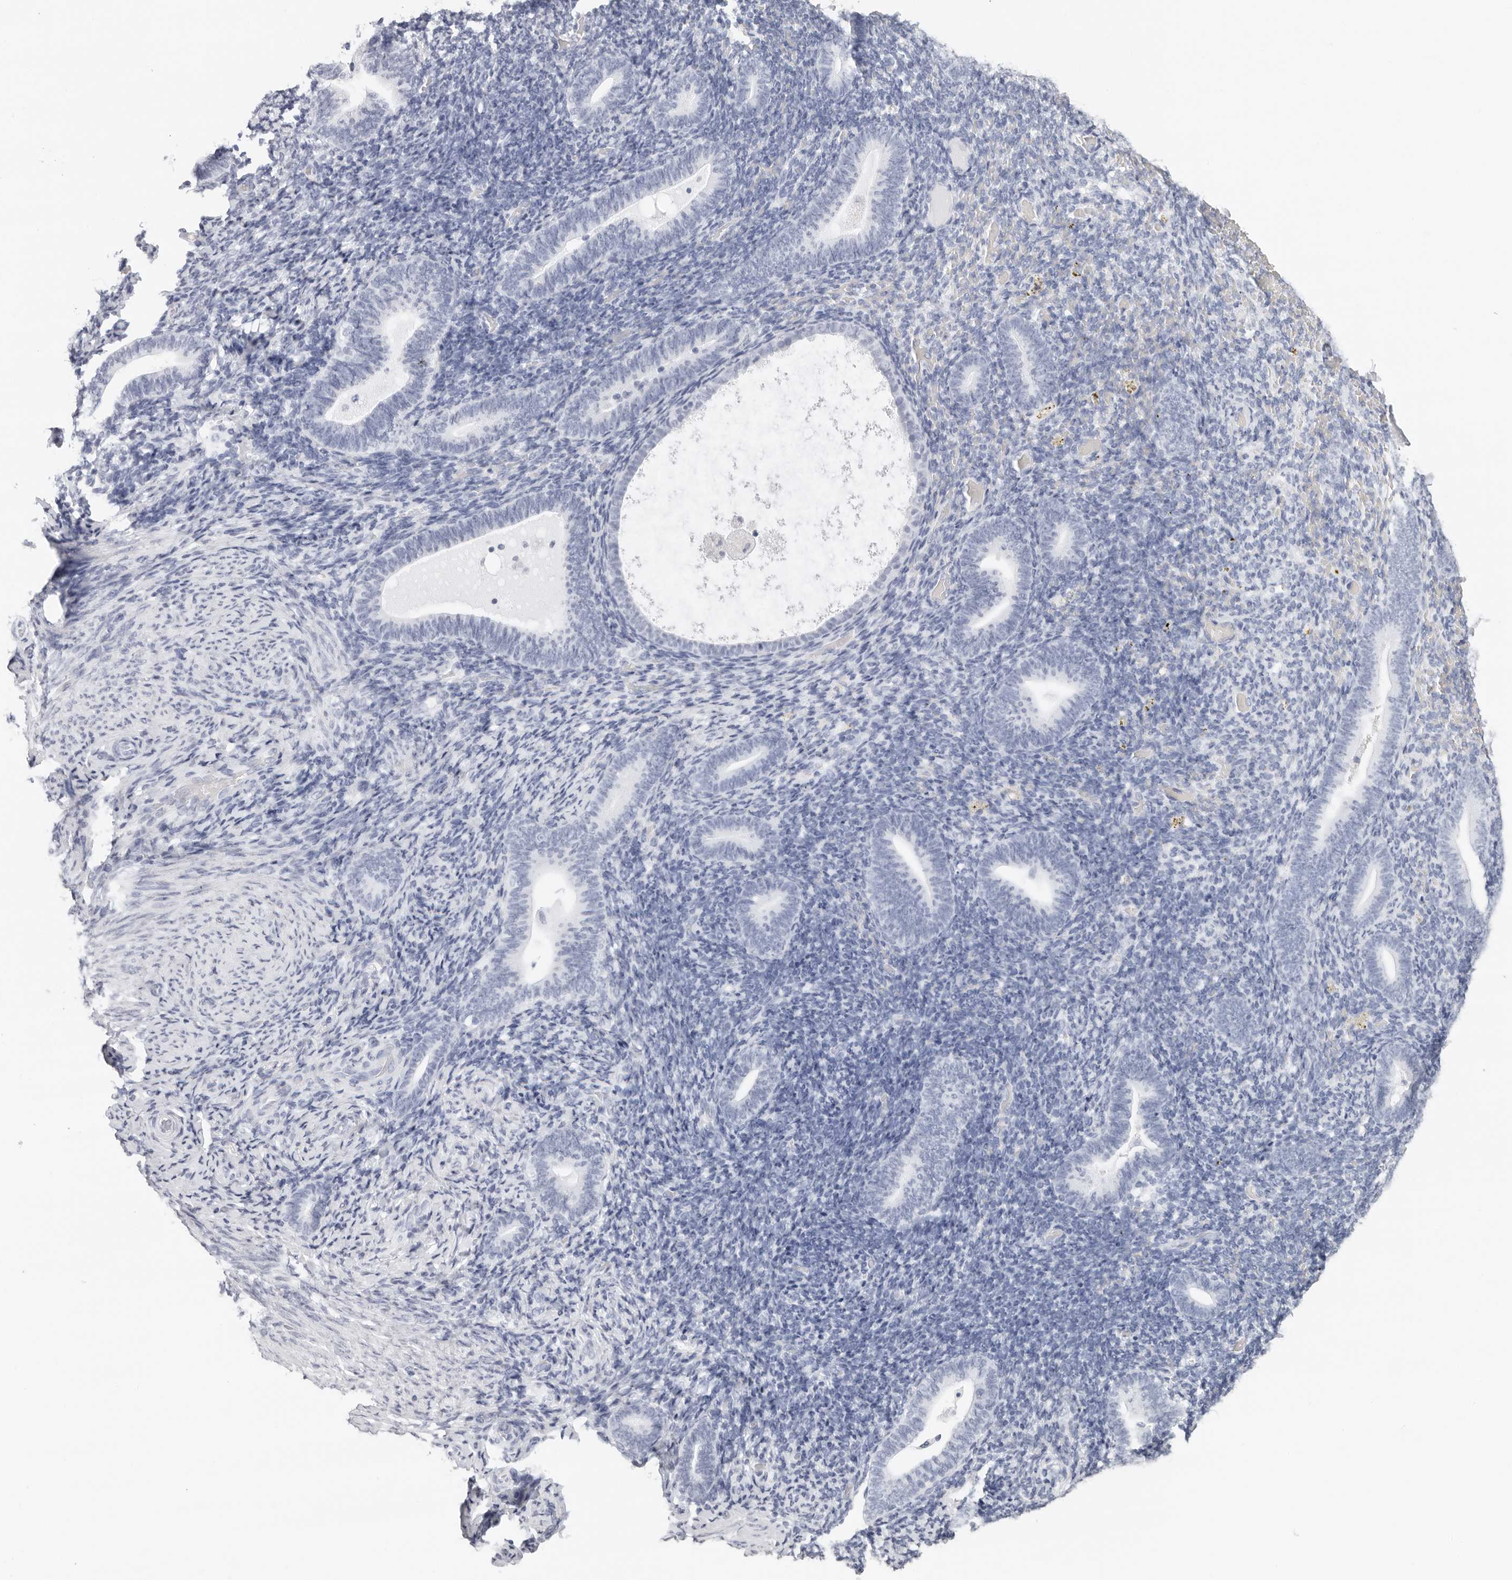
{"staining": {"intensity": "negative", "quantity": "none", "location": "none"}, "tissue": "endometrium", "cell_type": "Cells in endometrial stroma", "image_type": "normal", "snomed": [{"axis": "morphology", "description": "Normal tissue, NOS"}, {"axis": "topography", "description": "Endometrium"}], "caption": "An immunohistochemistry (IHC) image of normal endometrium is shown. There is no staining in cells in endometrial stroma of endometrium.", "gene": "CST1", "patient": {"sex": "female", "age": 51}}